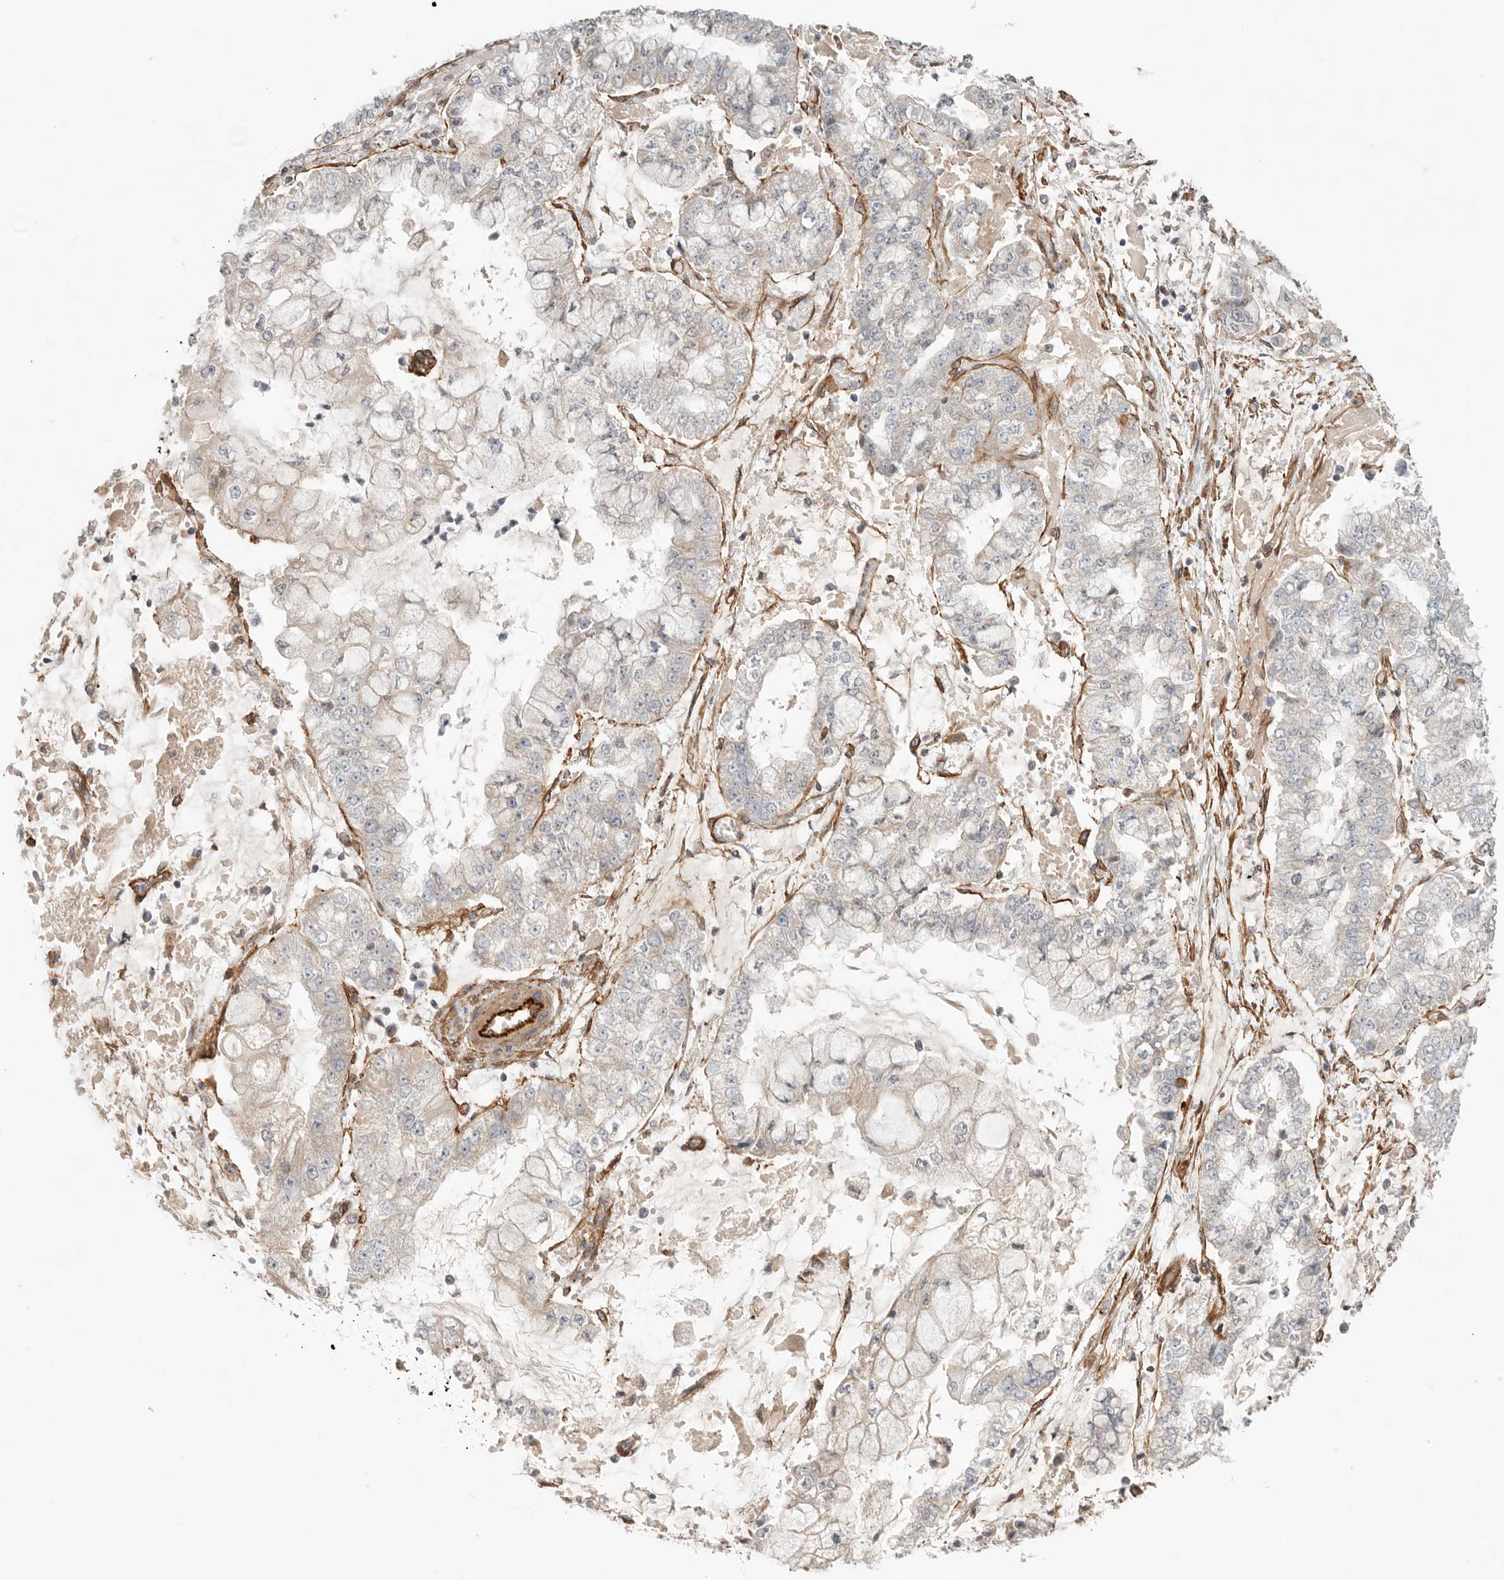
{"staining": {"intensity": "negative", "quantity": "none", "location": "none"}, "tissue": "stomach cancer", "cell_type": "Tumor cells", "image_type": "cancer", "snomed": [{"axis": "morphology", "description": "Adenocarcinoma, NOS"}, {"axis": "topography", "description": "Stomach"}], "caption": "This photomicrograph is of adenocarcinoma (stomach) stained with IHC to label a protein in brown with the nuclei are counter-stained blue. There is no positivity in tumor cells.", "gene": "LONRF1", "patient": {"sex": "male", "age": 76}}